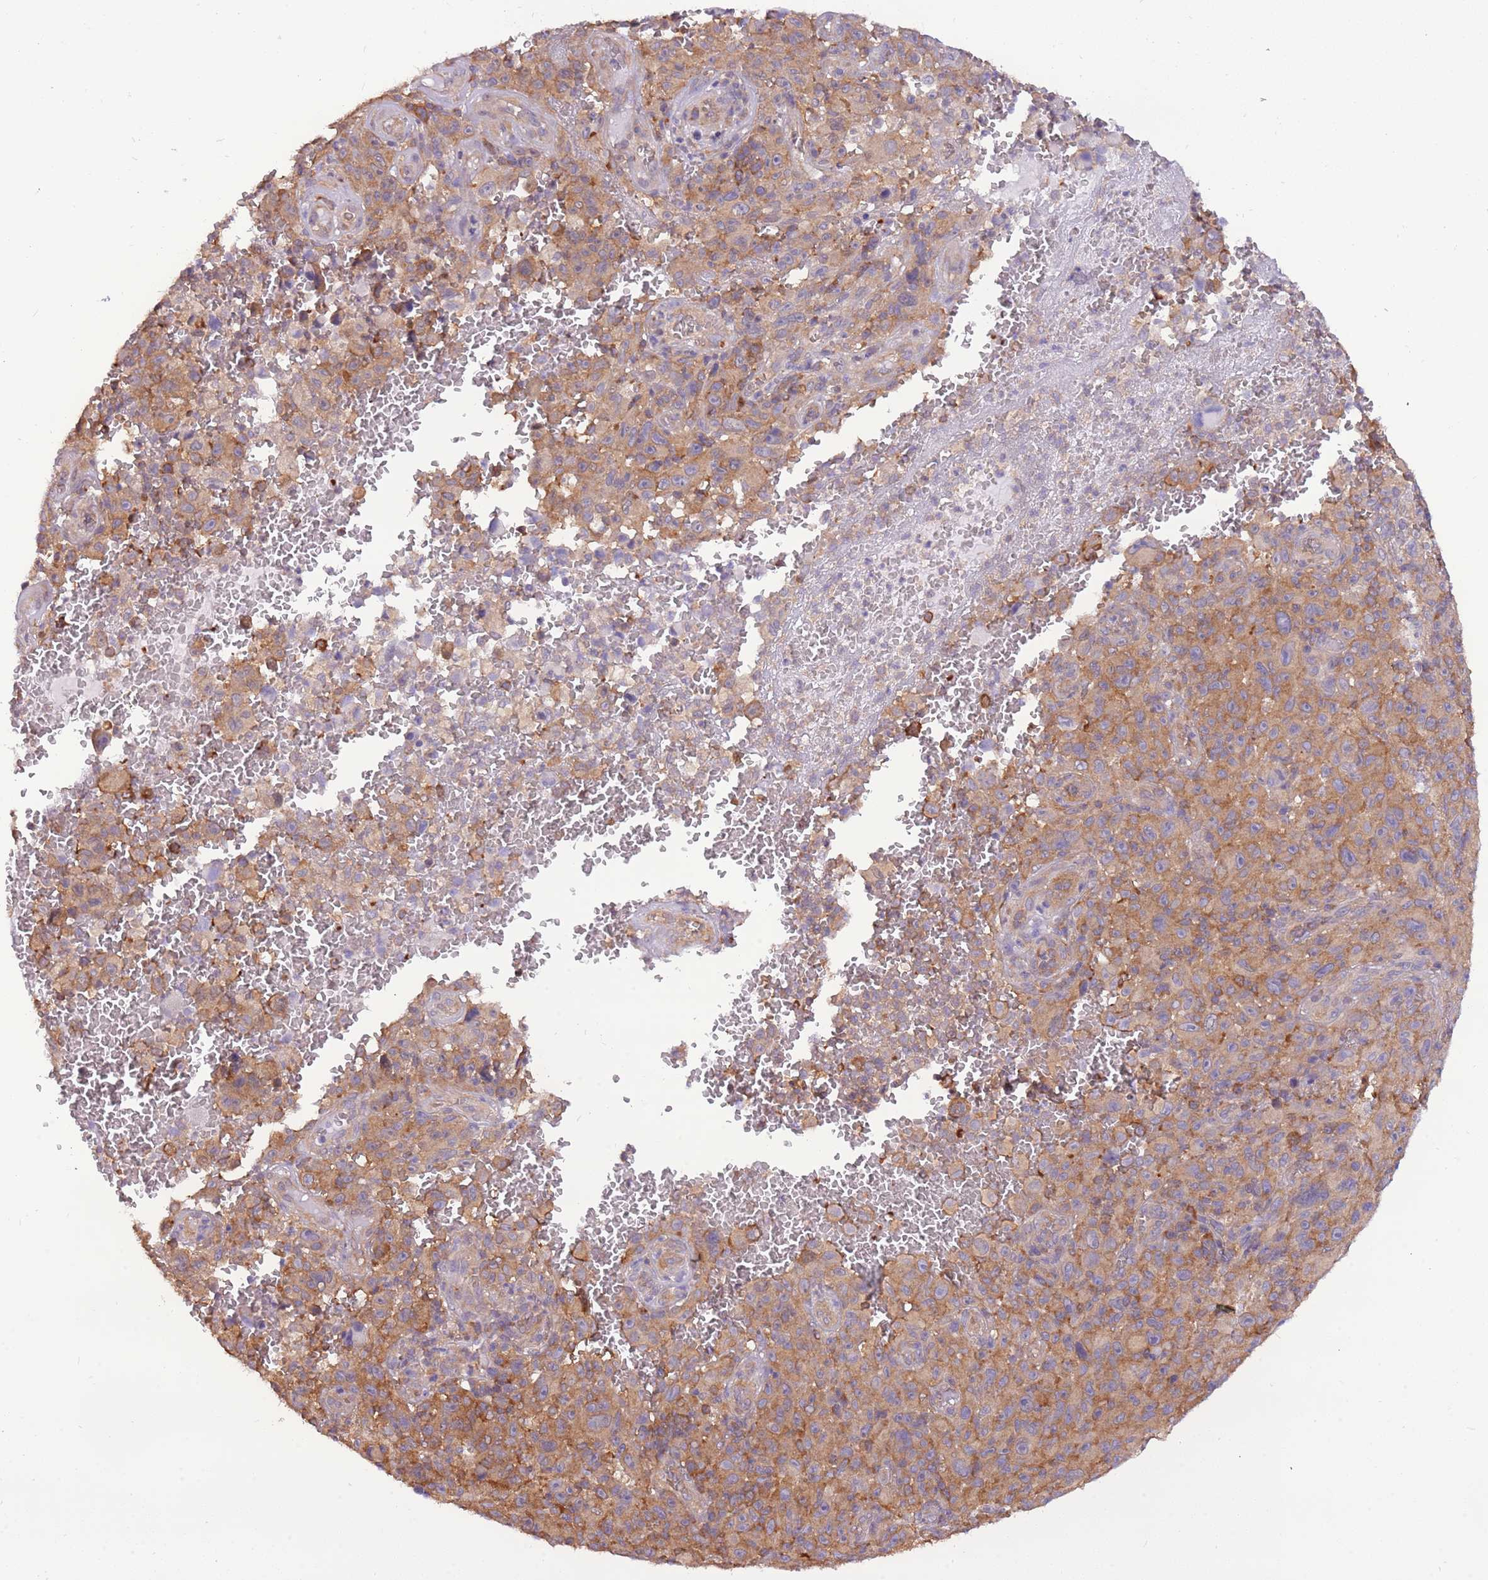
{"staining": {"intensity": "moderate", "quantity": ">75%", "location": "cytoplasmic/membranous"}, "tissue": "melanoma", "cell_type": "Tumor cells", "image_type": "cancer", "snomed": [{"axis": "morphology", "description": "Malignant melanoma, NOS"}, {"axis": "topography", "description": "Skin"}], "caption": "A medium amount of moderate cytoplasmic/membranous positivity is seen in about >75% of tumor cells in malignant melanoma tissue. (DAB (3,3'-diaminobenzidine) IHC, brown staining for protein, blue staining for nuclei).", "gene": "STIP1", "patient": {"sex": "female", "age": 82}}